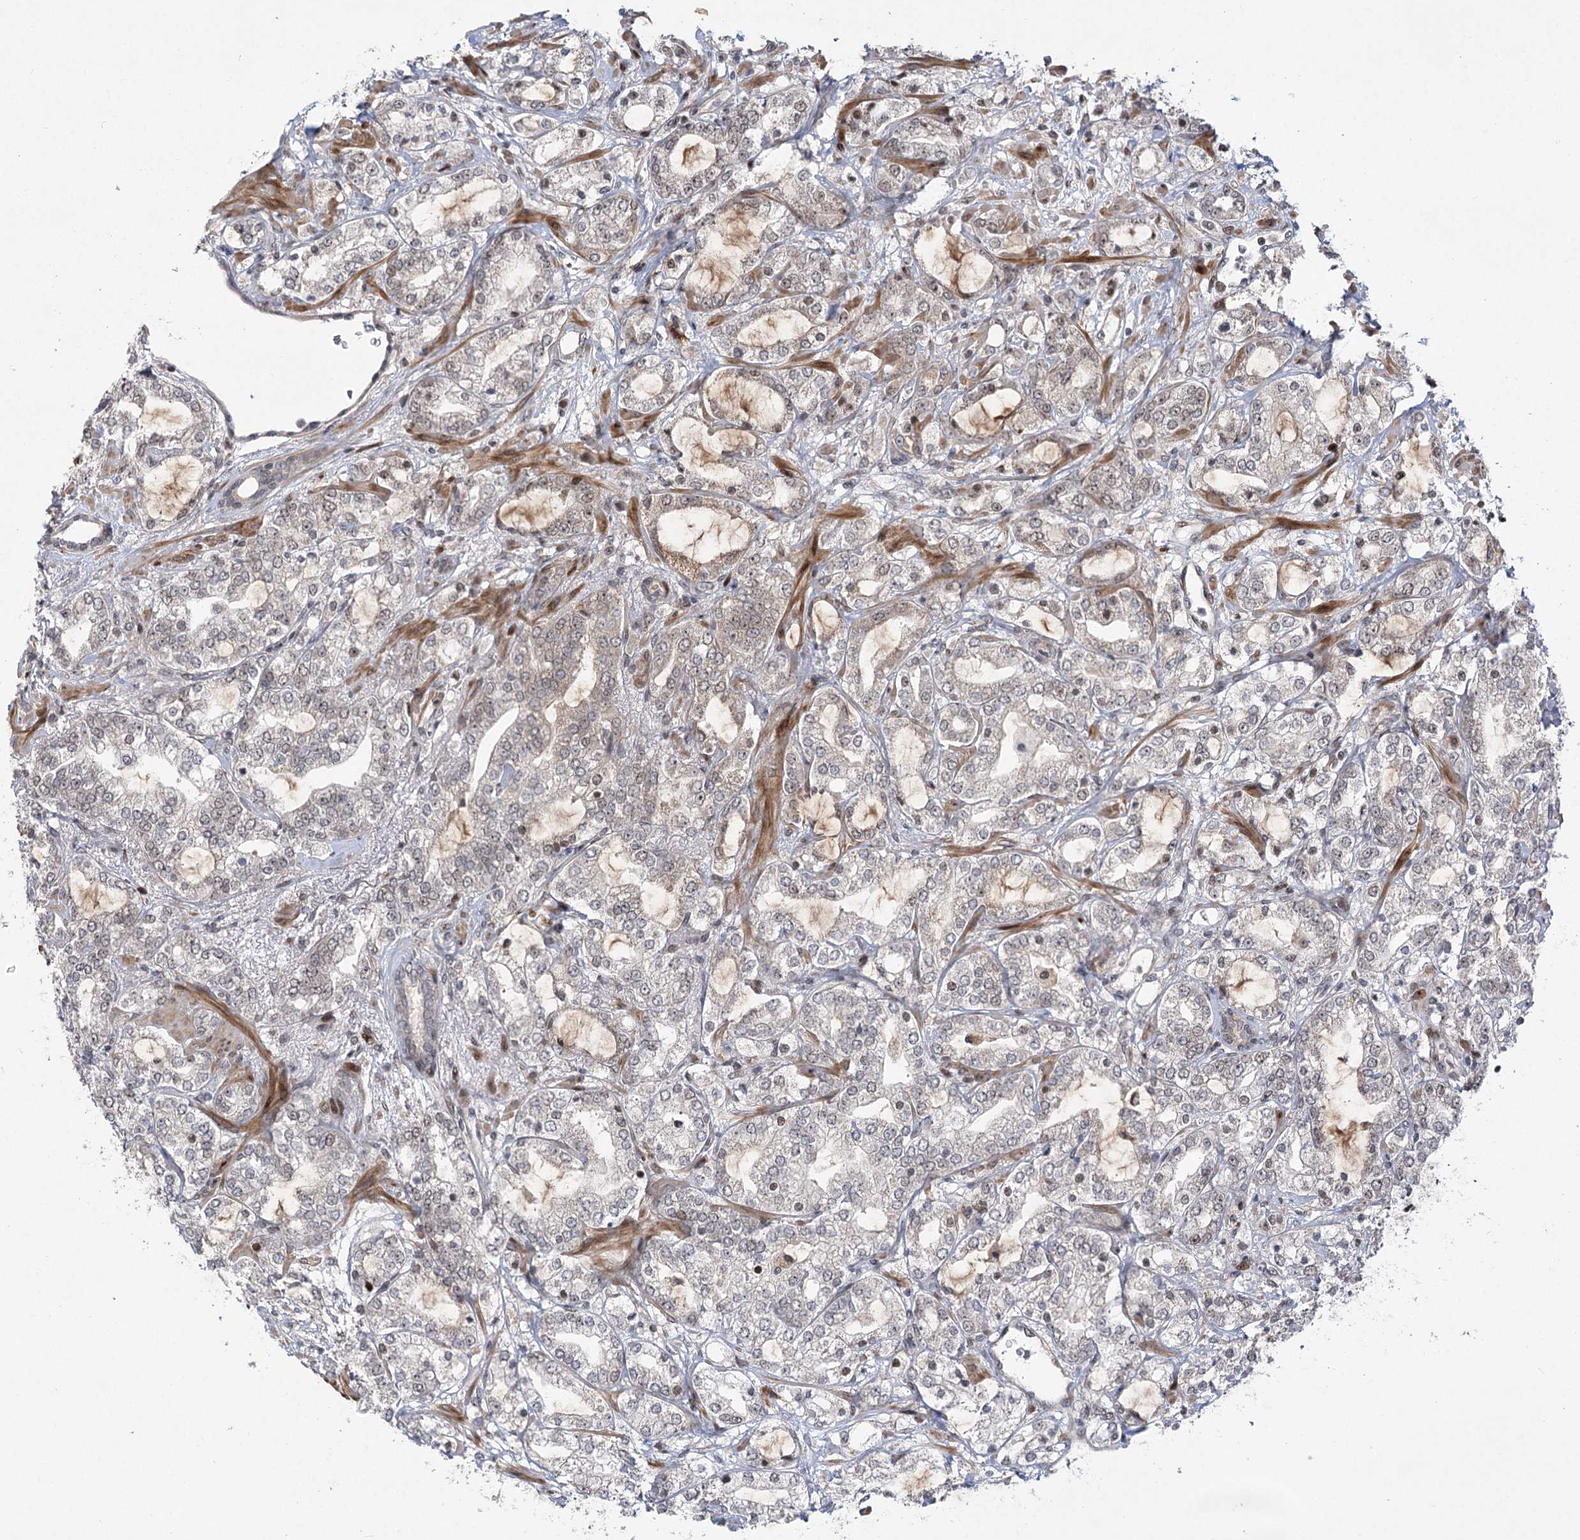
{"staining": {"intensity": "weak", "quantity": "<25%", "location": "nuclear"}, "tissue": "prostate cancer", "cell_type": "Tumor cells", "image_type": "cancer", "snomed": [{"axis": "morphology", "description": "Adenocarcinoma, High grade"}, {"axis": "topography", "description": "Prostate"}], "caption": "Tumor cells show no significant protein expression in prostate cancer (high-grade adenocarcinoma). (DAB immunohistochemistry (IHC) with hematoxylin counter stain).", "gene": "HELQ", "patient": {"sex": "male", "age": 64}}